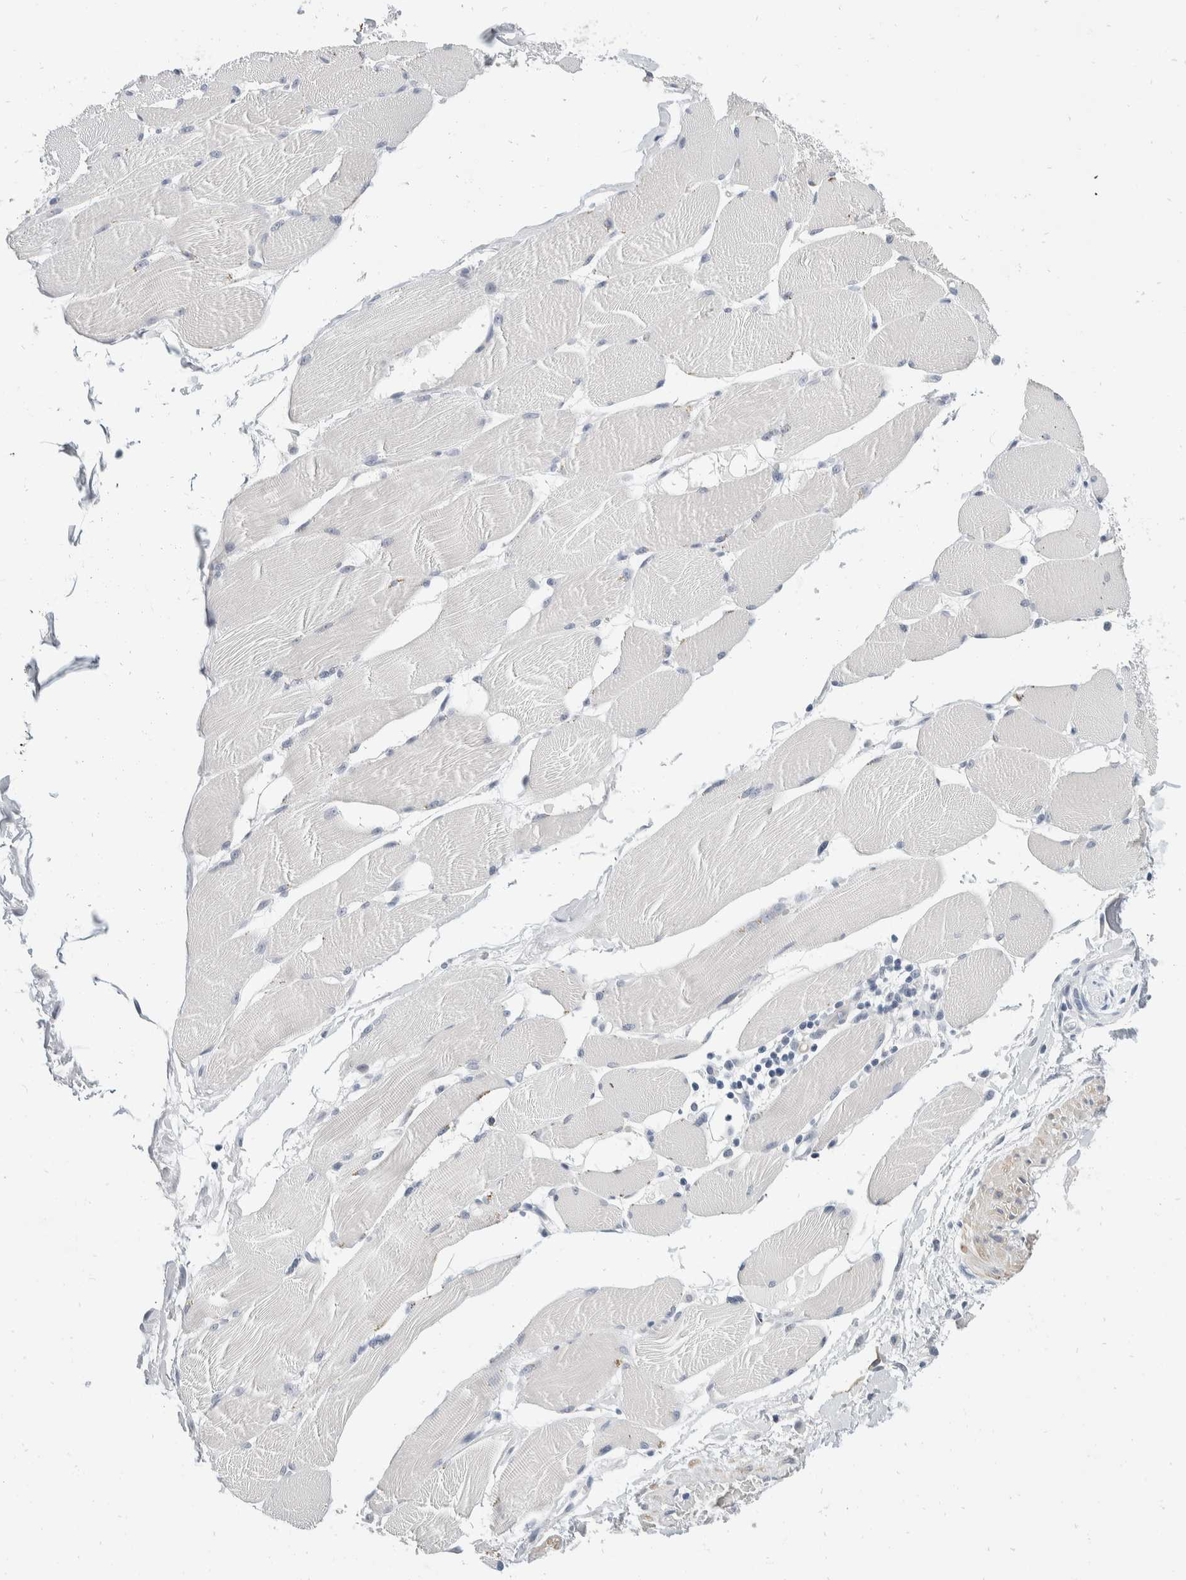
{"staining": {"intensity": "negative", "quantity": "none", "location": "none"}, "tissue": "skeletal muscle", "cell_type": "Myocytes", "image_type": "normal", "snomed": [{"axis": "morphology", "description": "Normal tissue, NOS"}, {"axis": "topography", "description": "Skin"}, {"axis": "topography", "description": "Skeletal muscle"}], "caption": "High magnification brightfield microscopy of benign skeletal muscle stained with DAB (brown) and counterstained with hematoxylin (blue): myocytes show no significant staining.", "gene": "CATSPERD", "patient": {"sex": "male", "age": 83}}